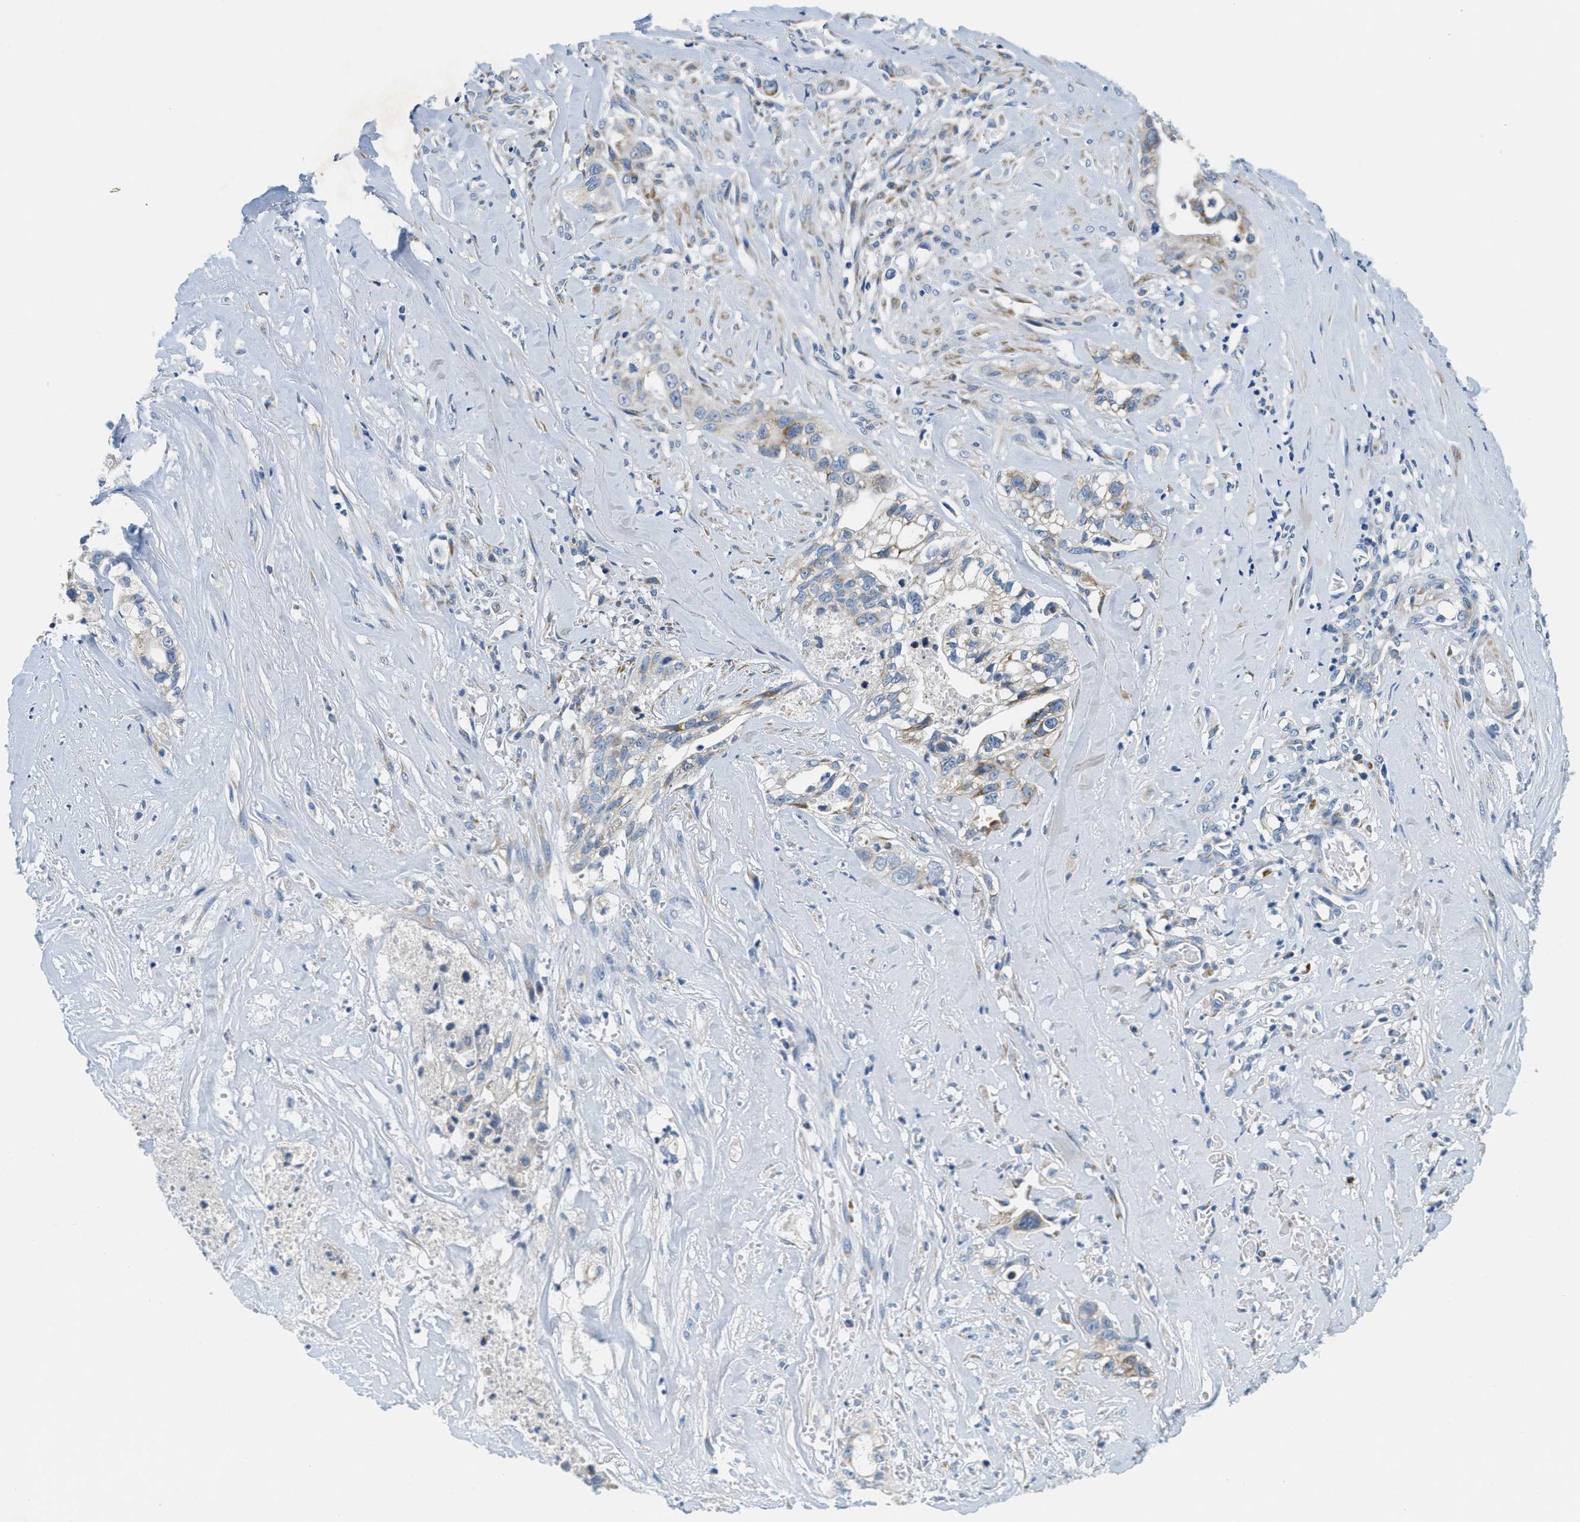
{"staining": {"intensity": "weak", "quantity": "<25%", "location": "cytoplasmic/membranous"}, "tissue": "liver cancer", "cell_type": "Tumor cells", "image_type": "cancer", "snomed": [{"axis": "morphology", "description": "Cholangiocarcinoma"}, {"axis": "topography", "description": "Liver"}], "caption": "The immunohistochemistry image has no significant expression in tumor cells of liver cholangiocarcinoma tissue.", "gene": "CA4", "patient": {"sex": "female", "age": 70}}